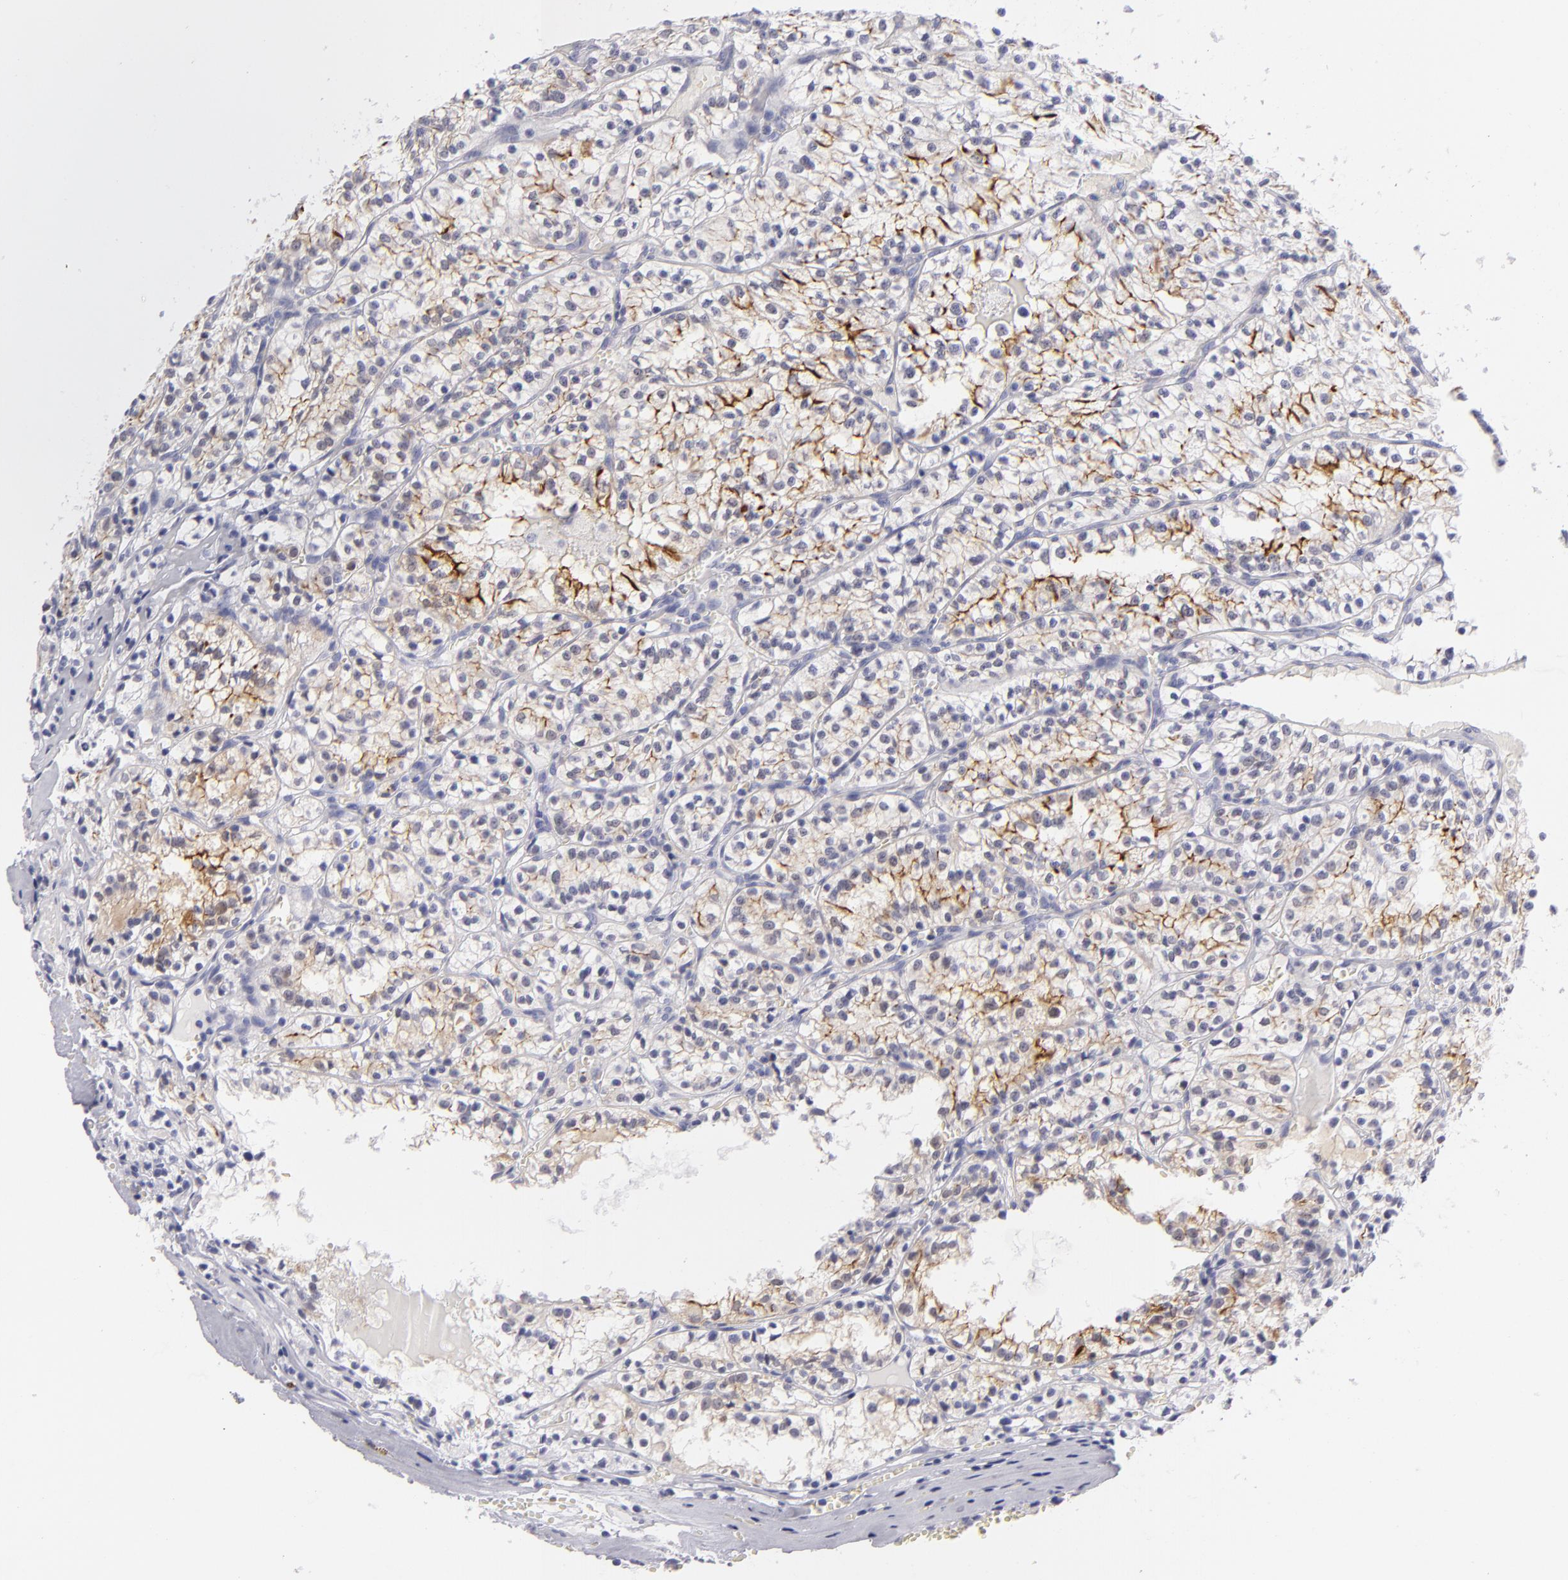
{"staining": {"intensity": "moderate", "quantity": "<25%", "location": "cytoplasmic/membranous"}, "tissue": "renal cancer", "cell_type": "Tumor cells", "image_type": "cancer", "snomed": [{"axis": "morphology", "description": "Adenocarcinoma, NOS"}, {"axis": "topography", "description": "Kidney"}], "caption": "Immunohistochemistry (DAB (3,3'-diaminobenzidine)) staining of renal adenocarcinoma shows moderate cytoplasmic/membranous protein staining in about <25% of tumor cells.", "gene": "VIL1", "patient": {"sex": "male", "age": 61}}